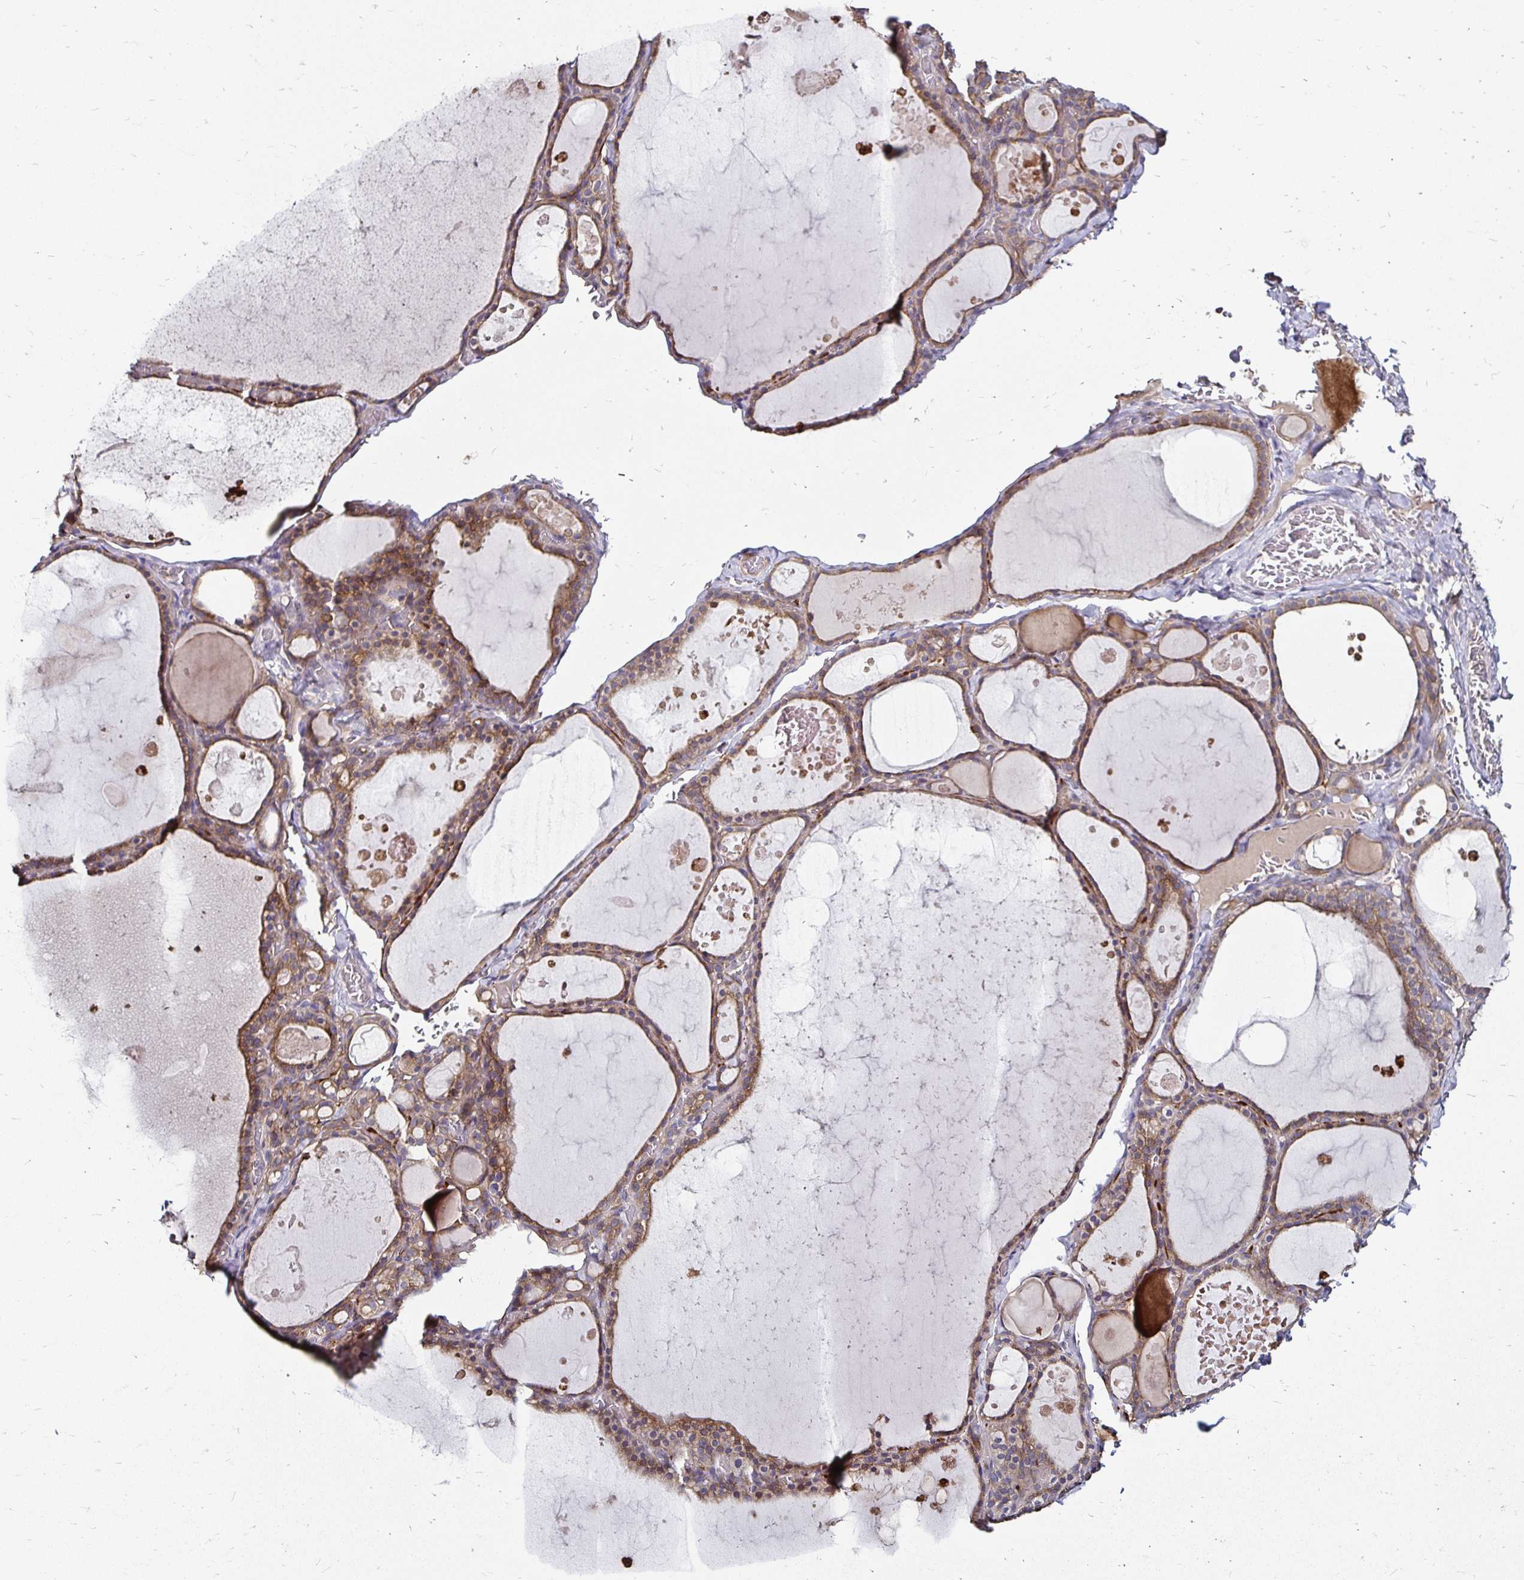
{"staining": {"intensity": "weak", "quantity": ">75%", "location": "cytoplasmic/membranous"}, "tissue": "thyroid gland", "cell_type": "Glandular cells", "image_type": "normal", "snomed": [{"axis": "morphology", "description": "Normal tissue, NOS"}, {"axis": "topography", "description": "Thyroid gland"}], "caption": "An image of human thyroid gland stained for a protein demonstrates weak cytoplasmic/membranous brown staining in glandular cells.", "gene": "NCSTN", "patient": {"sex": "male", "age": 56}}